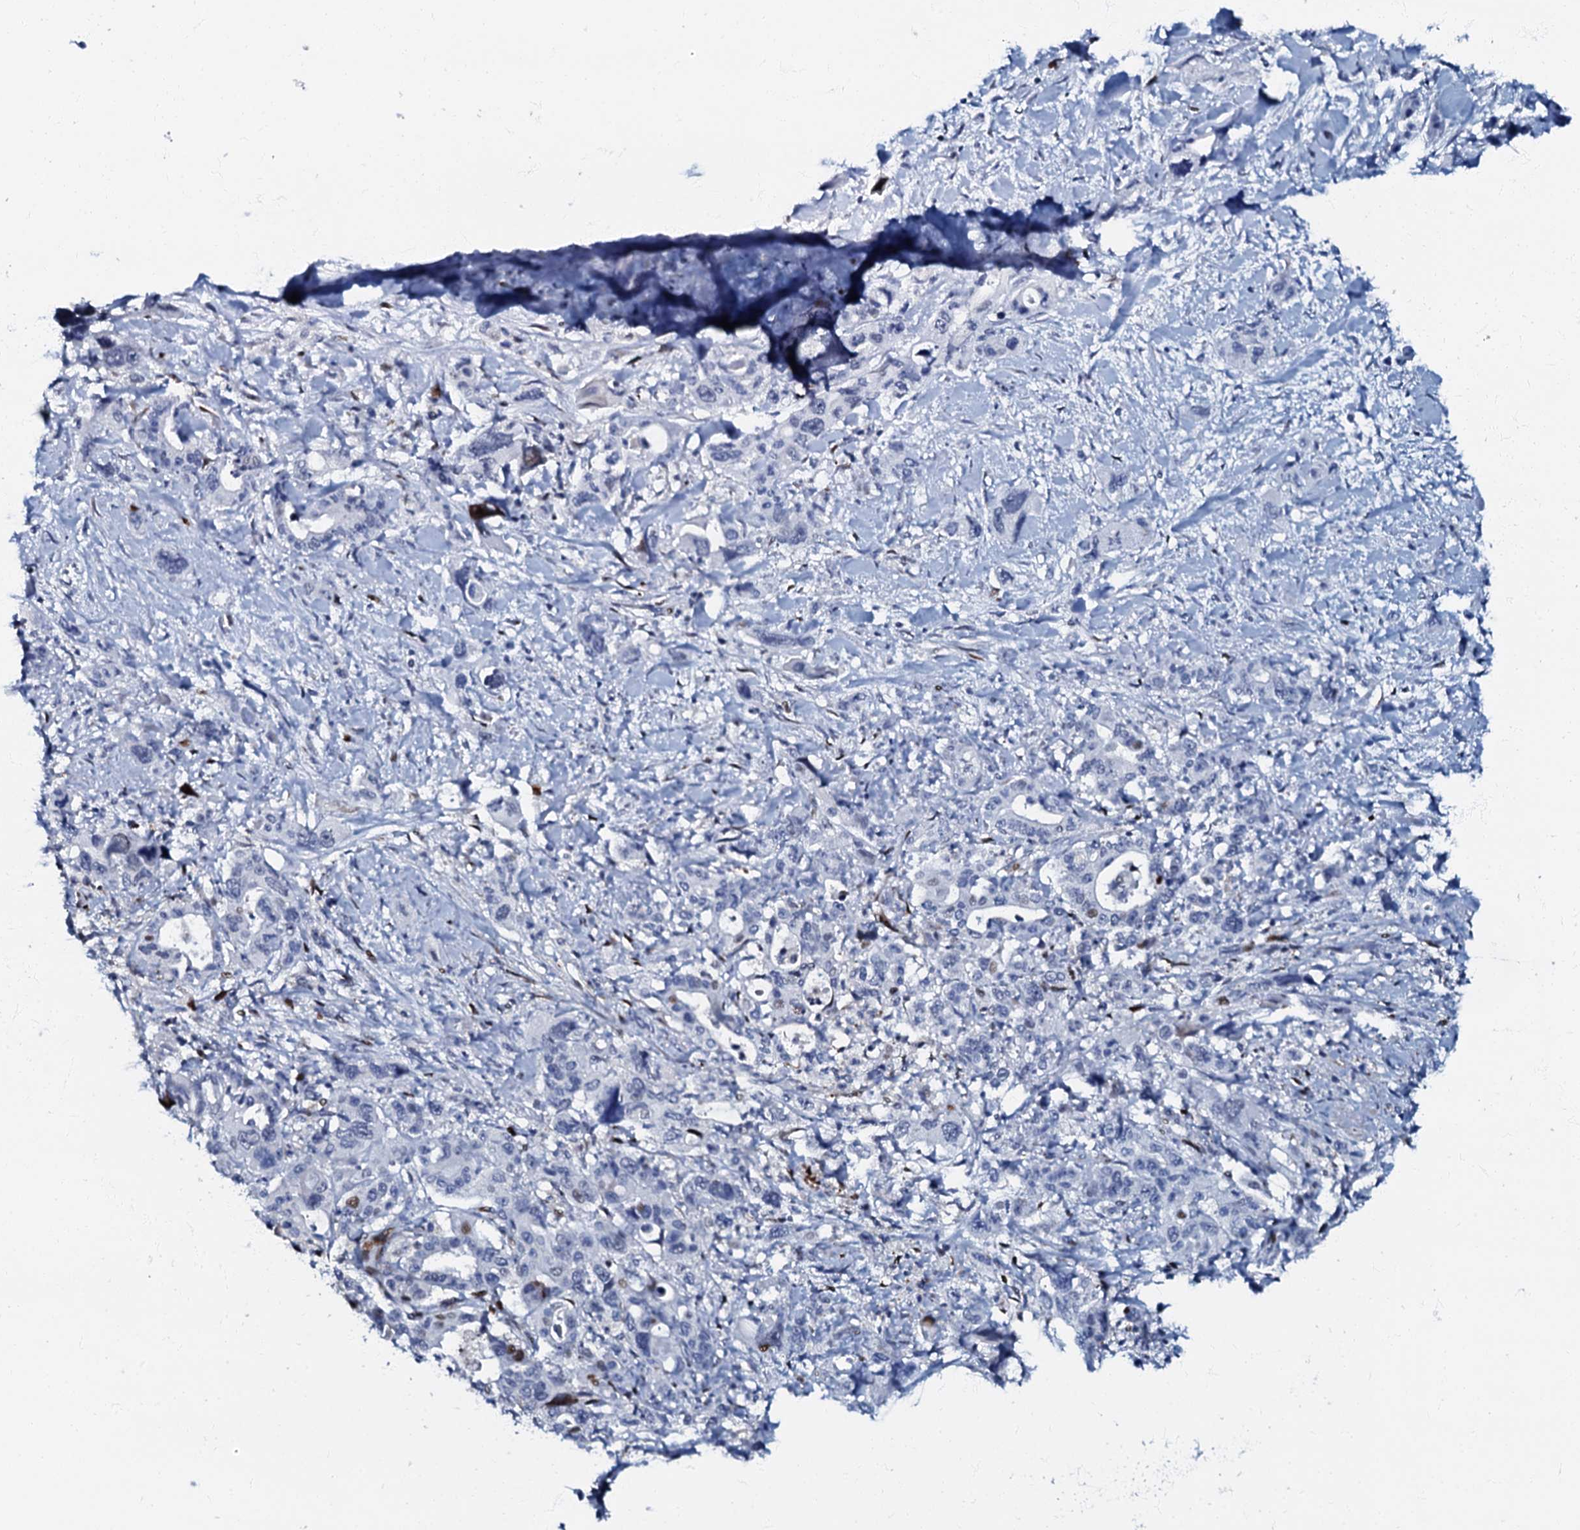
{"staining": {"intensity": "negative", "quantity": "none", "location": "none"}, "tissue": "pancreatic cancer", "cell_type": "Tumor cells", "image_type": "cancer", "snomed": [{"axis": "morphology", "description": "Adenocarcinoma, NOS"}, {"axis": "topography", "description": "Pancreas"}], "caption": "Photomicrograph shows no protein staining in tumor cells of pancreatic adenocarcinoma tissue.", "gene": "MFSD5", "patient": {"sex": "male", "age": 46}}